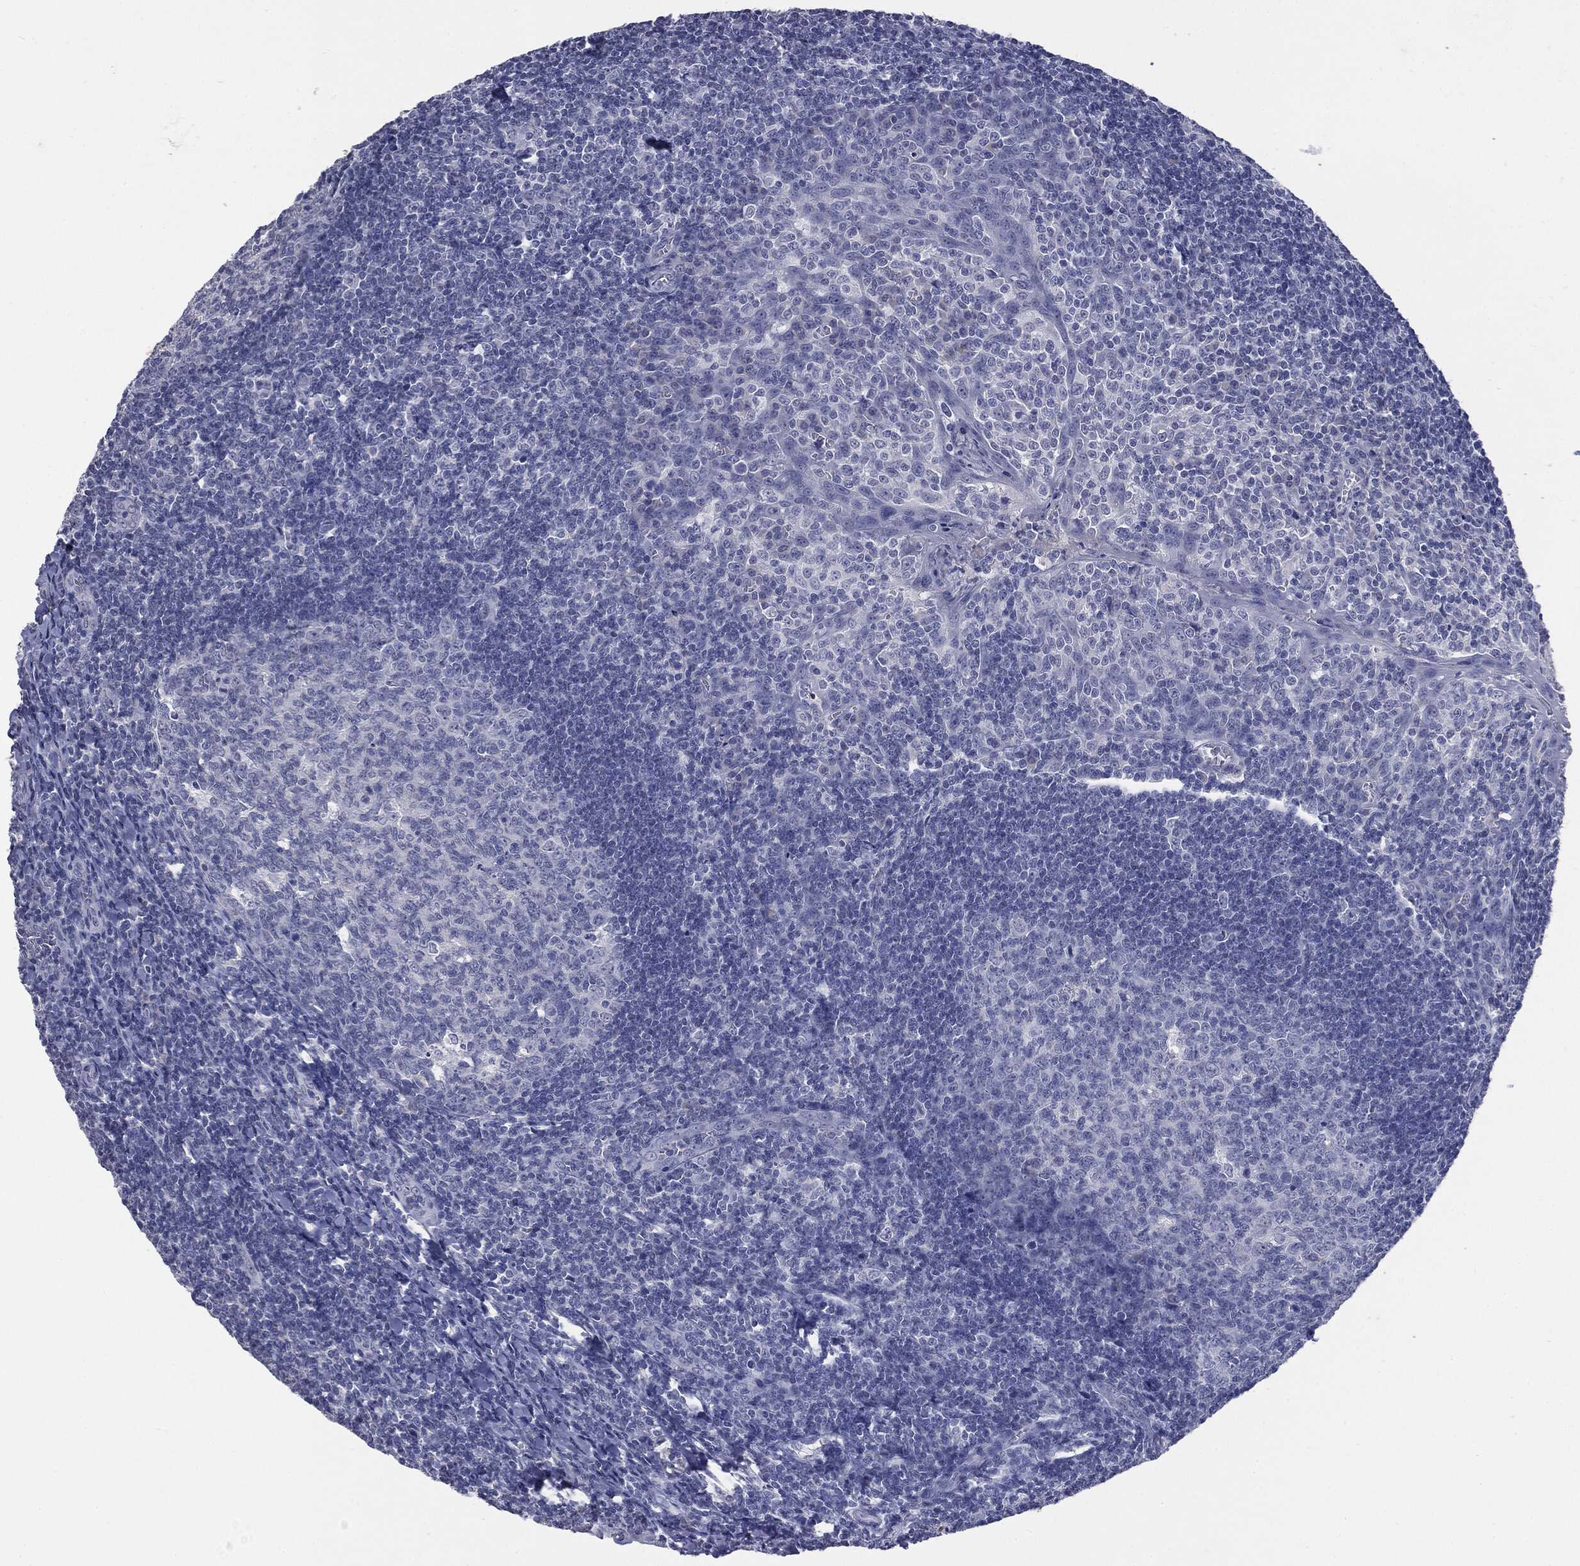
{"staining": {"intensity": "negative", "quantity": "none", "location": "none"}, "tissue": "tonsil", "cell_type": "Germinal center cells", "image_type": "normal", "snomed": [{"axis": "morphology", "description": "Normal tissue, NOS"}, {"axis": "topography", "description": "Tonsil"}], "caption": "This is an IHC histopathology image of benign human tonsil. There is no positivity in germinal center cells.", "gene": "TSHB", "patient": {"sex": "male", "age": 20}}